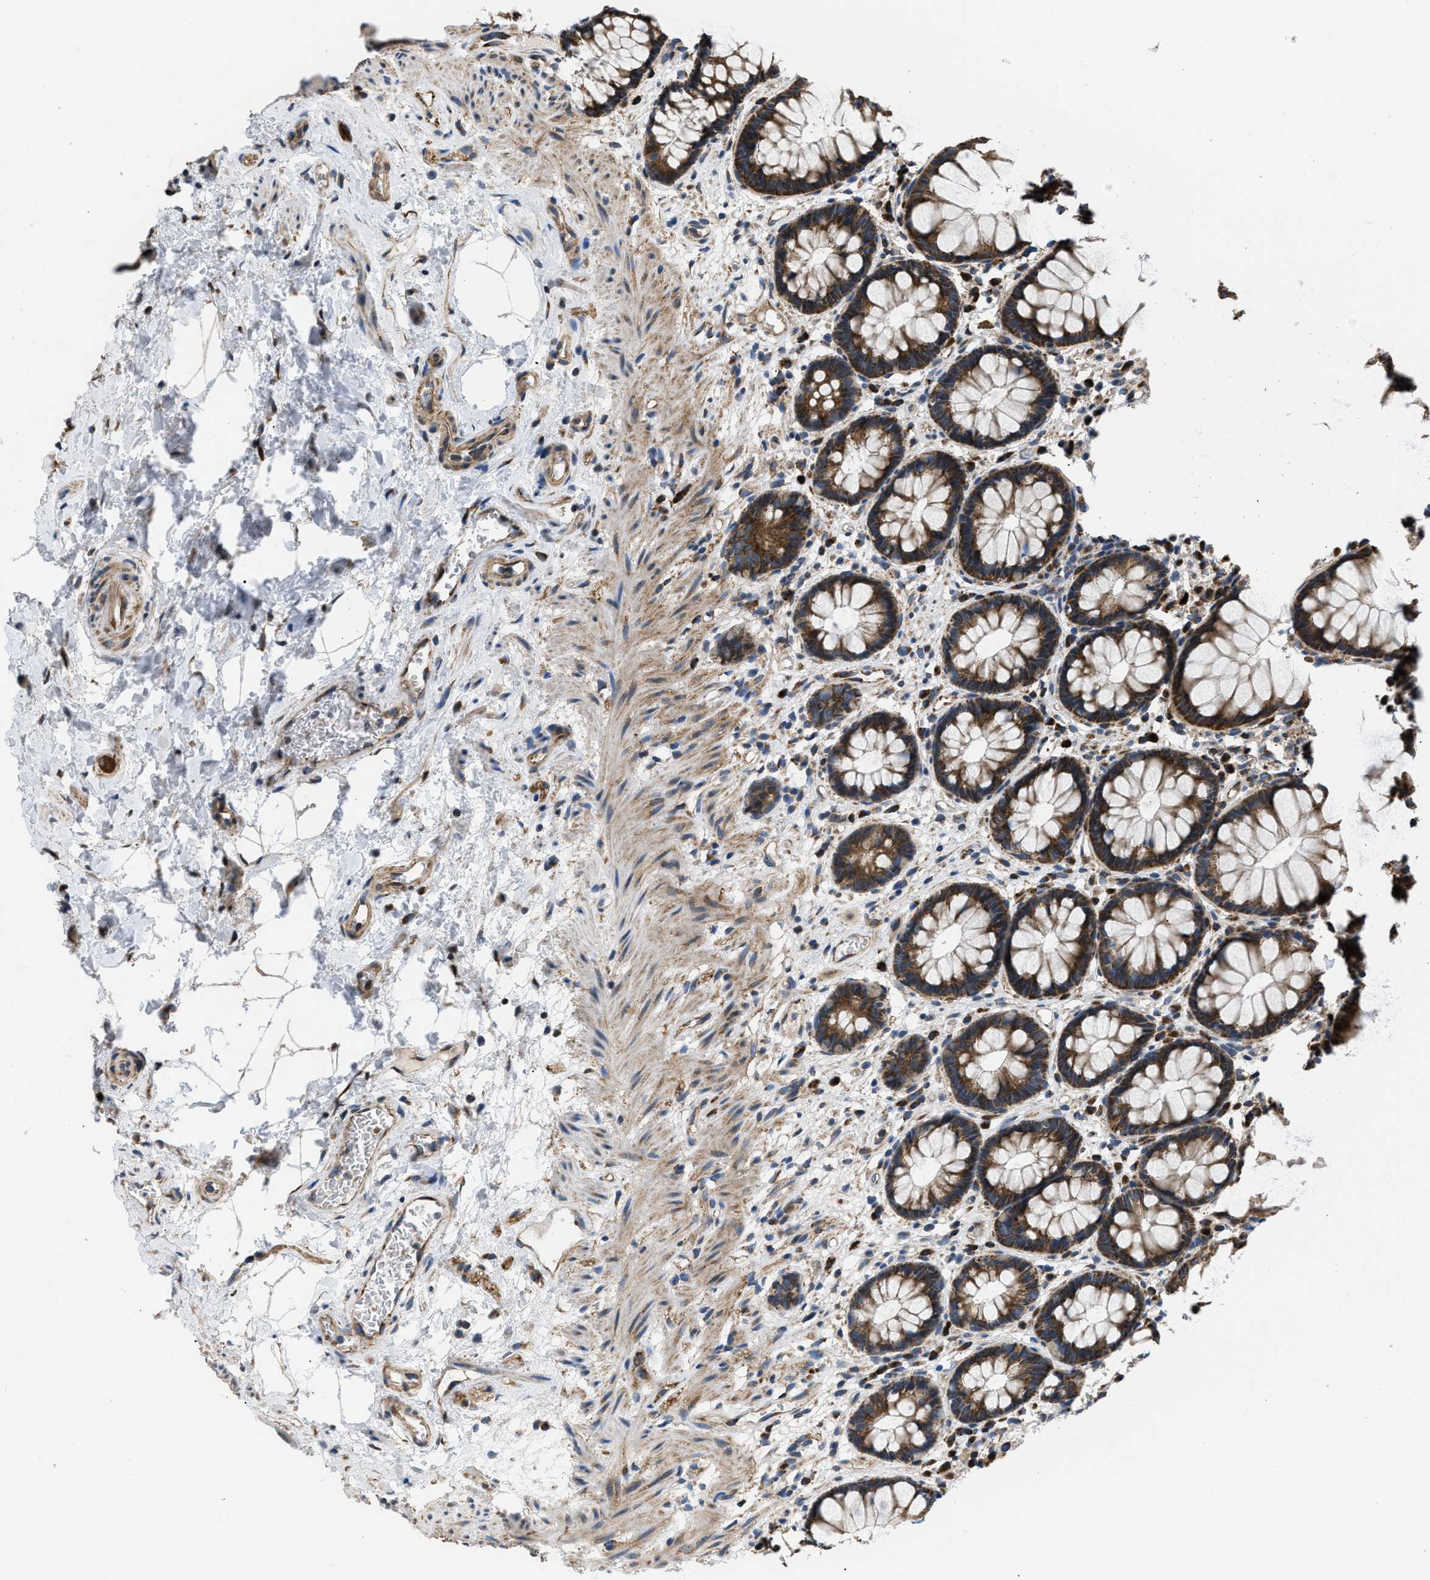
{"staining": {"intensity": "strong", "quantity": ">75%", "location": "cytoplasmic/membranous"}, "tissue": "rectum", "cell_type": "Glandular cells", "image_type": "normal", "snomed": [{"axis": "morphology", "description": "Normal tissue, NOS"}, {"axis": "topography", "description": "Rectum"}], "caption": "High-power microscopy captured an immunohistochemistry photomicrograph of unremarkable rectum, revealing strong cytoplasmic/membranous positivity in about >75% of glandular cells.", "gene": "OPTN", "patient": {"sex": "male", "age": 64}}